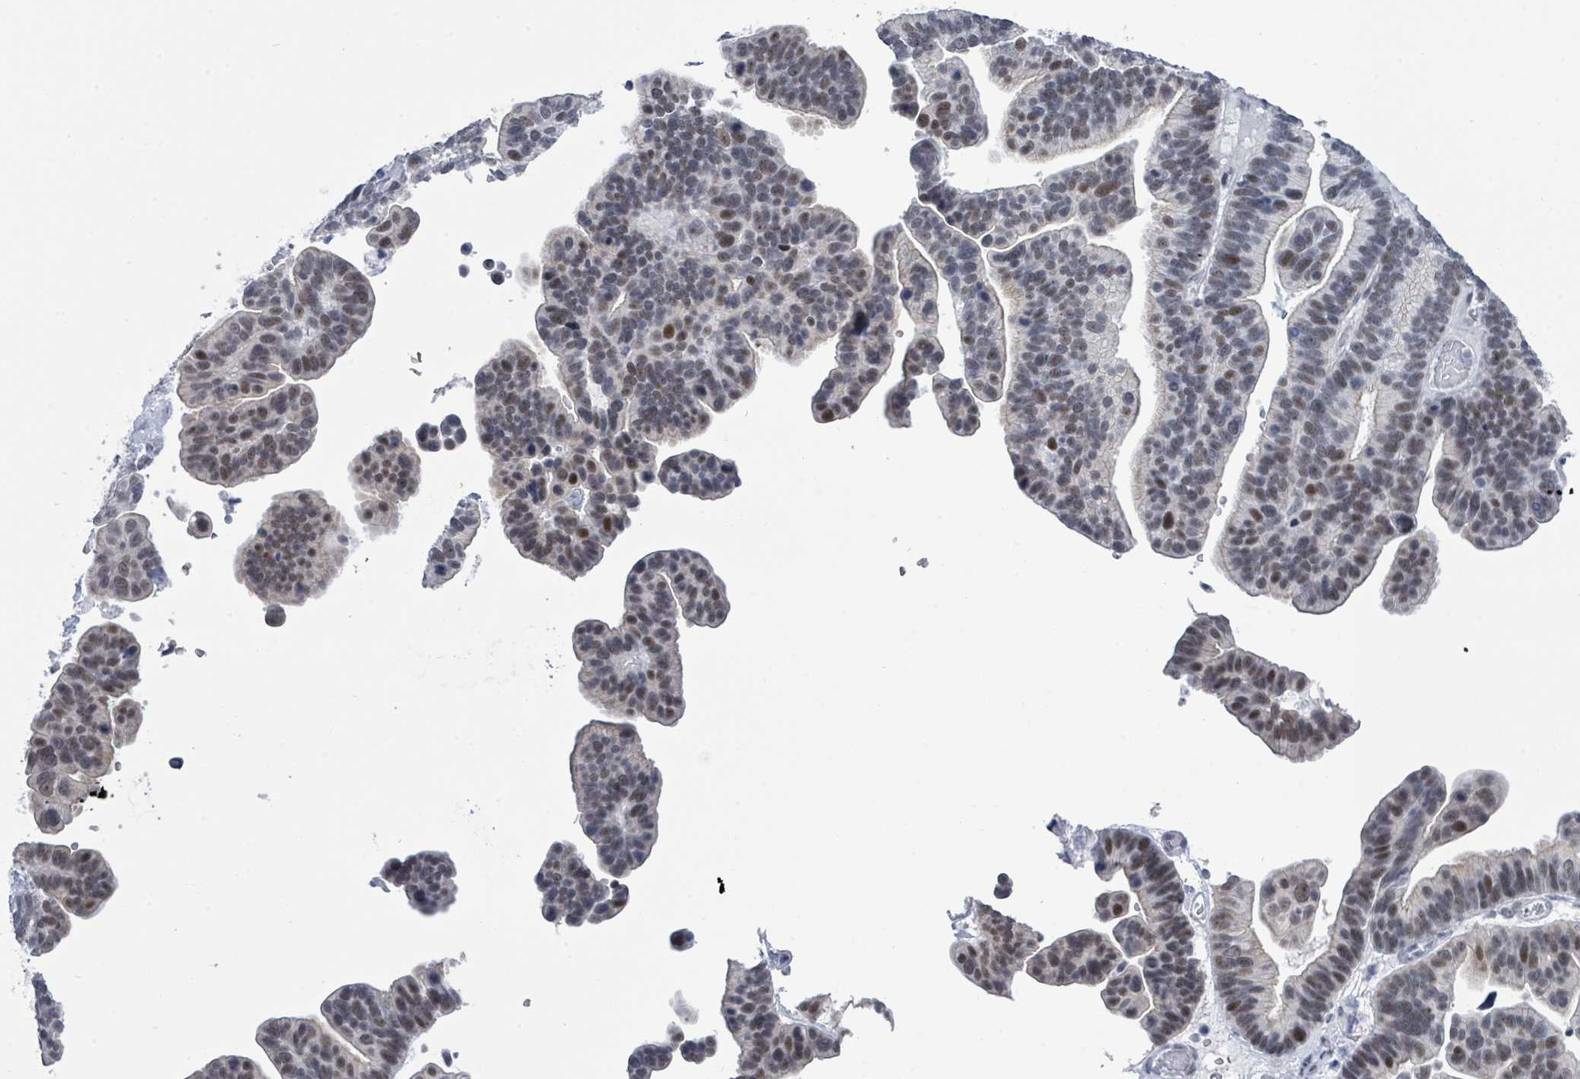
{"staining": {"intensity": "moderate", "quantity": ">75%", "location": "nuclear"}, "tissue": "ovarian cancer", "cell_type": "Tumor cells", "image_type": "cancer", "snomed": [{"axis": "morphology", "description": "Cystadenocarcinoma, serous, NOS"}, {"axis": "topography", "description": "Ovary"}], "caption": "Immunohistochemistry photomicrograph of neoplastic tissue: serous cystadenocarcinoma (ovarian) stained using immunohistochemistry (IHC) demonstrates medium levels of moderate protein expression localized specifically in the nuclear of tumor cells, appearing as a nuclear brown color.", "gene": "CT45A5", "patient": {"sex": "female", "age": 56}}